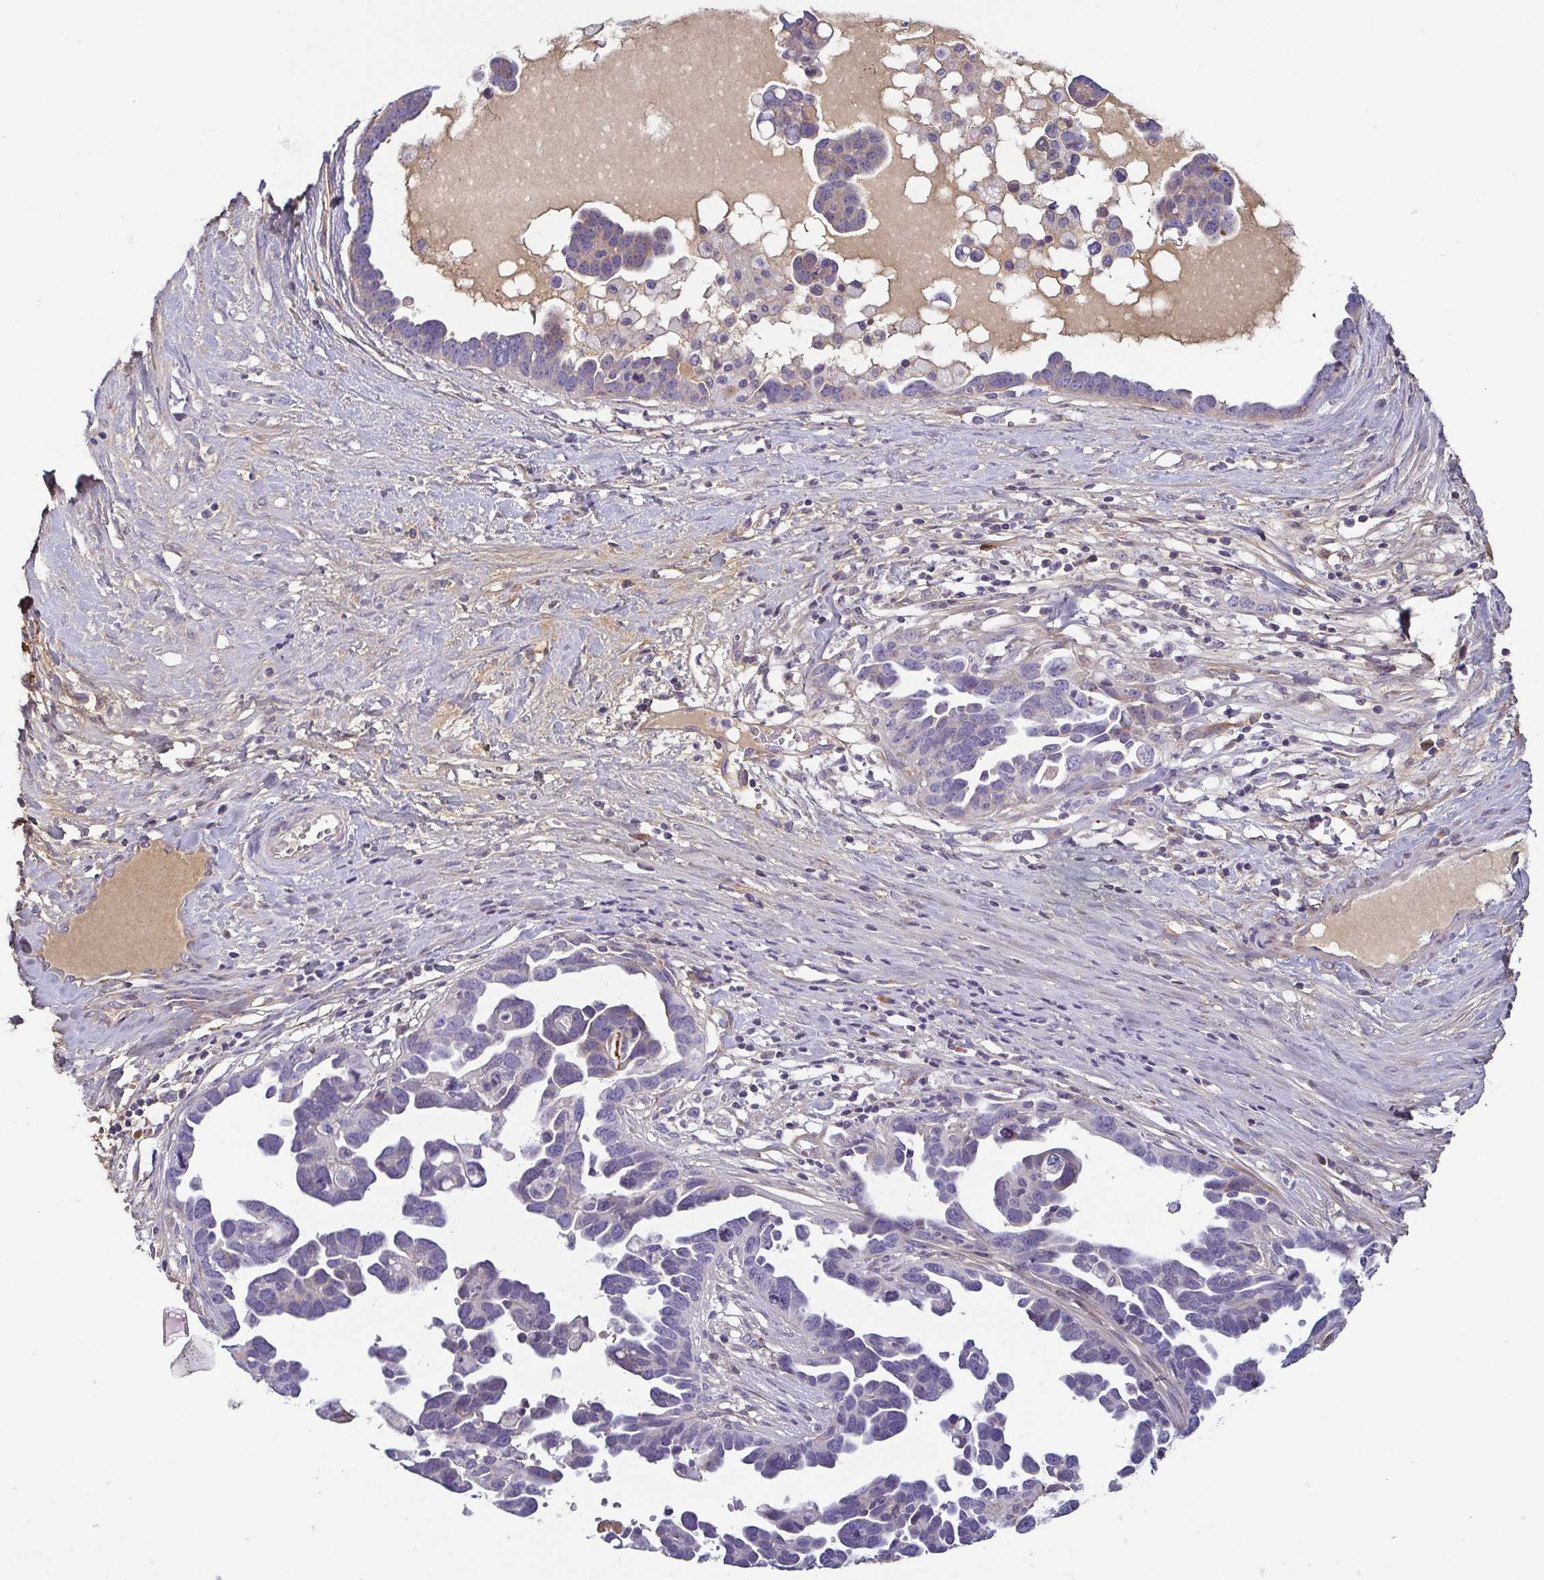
{"staining": {"intensity": "negative", "quantity": "none", "location": "none"}, "tissue": "ovarian cancer", "cell_type": "Tumor cells", "image_type": "cancer", "snomed": [{"axis": "morphology", "description": "Cystadenocarcinoma, serous, NOS"}, {"axis": "topography", "description": "Ovary"}], "caption": "Immunohistochemical staining of ovarian cancer shows no significant staining in tumor cells.", "gene": "ECM1", "patient": {"sex": "female", "age": 54}}